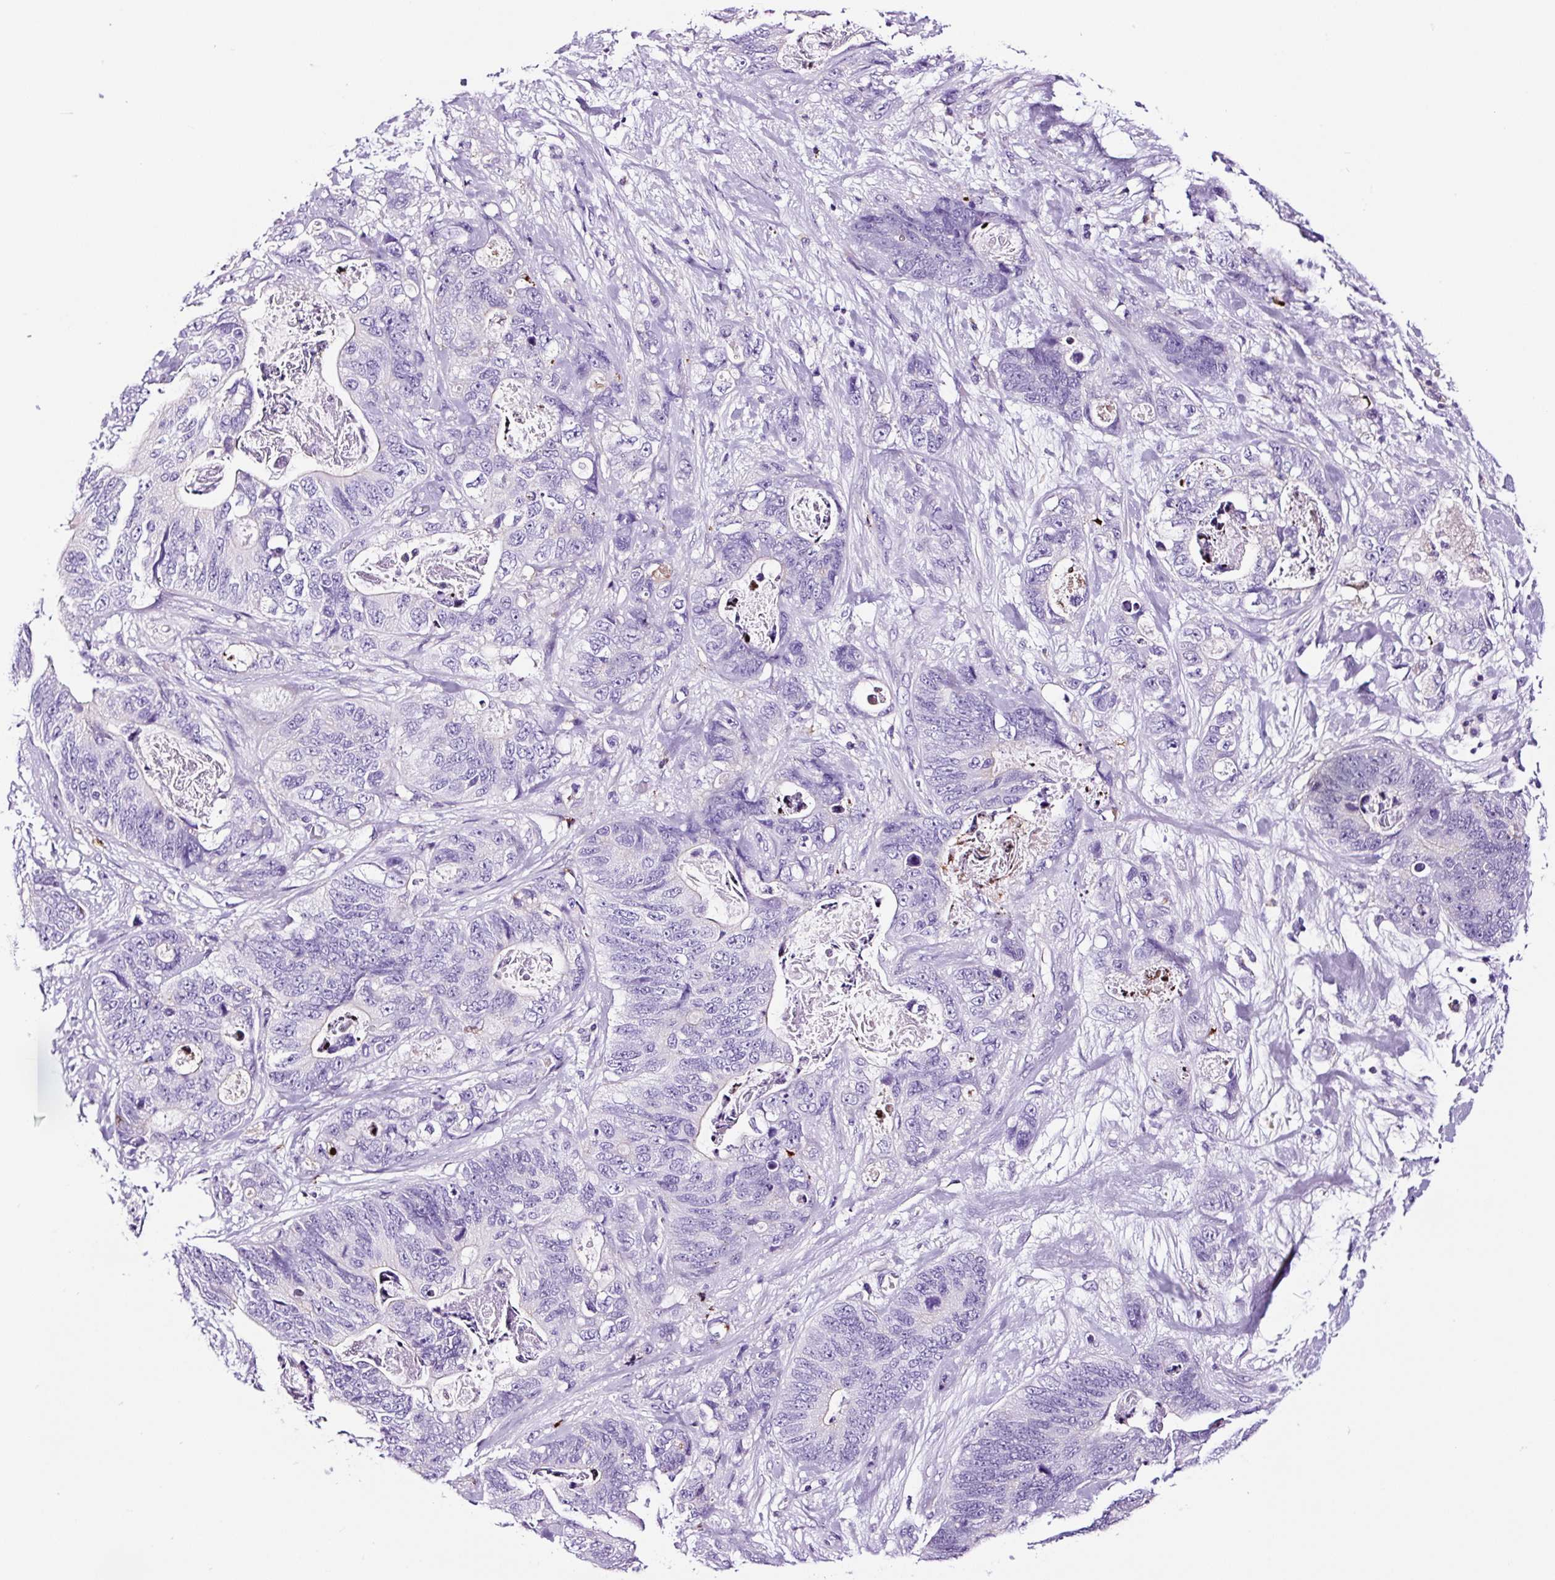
{"staining": {"intensity": "negative", "quantity": "none", "location": "none"}, "tissue": "stomach cancer", "cell_type": "Tumor cells", "image_type": "cancer", "snomed": [{"axis": "morphology", "description": "Normal tissue, NOS"}, {"axis": "morphology", "description": "Adenocarcinoma, NOS"}, {"axis": "topography", "description": "Stomach"}], "caption": "The immunohistochemistry (IHC) micrograph has no significant staining in tumor cells of adenocarcinoma (stomach) tissue.", "gene": "FBXL7", "patient": {"sex": "female", "age": 89}}